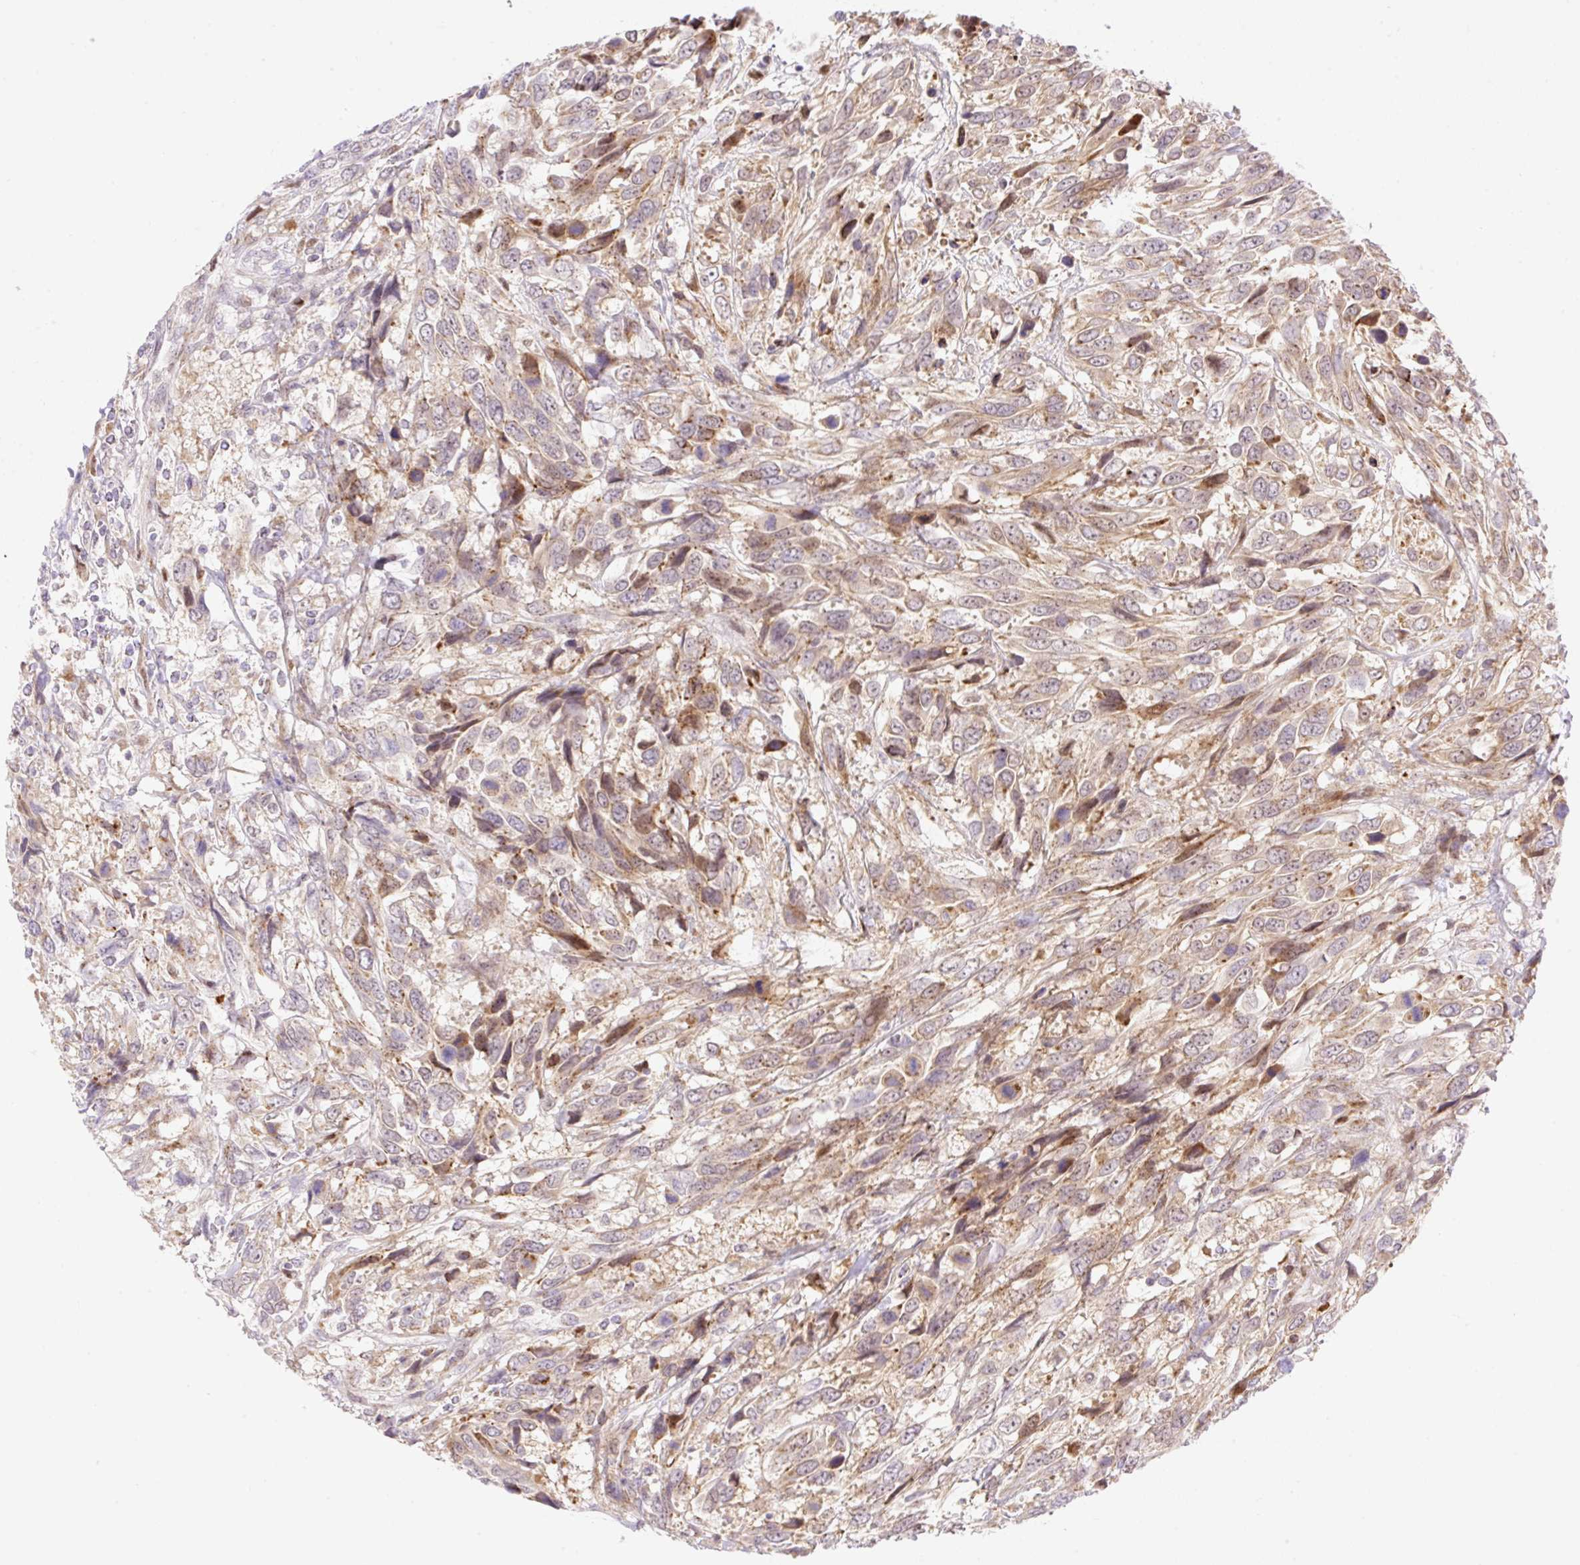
{"staining": {"intensity": "moderate", "quantity": ">75%", "location": "cytoplasmic/membranous,nuclear"}, "tissue": "urothelial cancer", "cell_type": "Tumor cells", "image_type": "cancer", "snomed": [{"axis": "morphology", "description": "Urothelial carcinoma, High grade"}, {"axis": "topography", "description": "Urinary bladder"}], "caption": "Protein expression analysis of human urothelial cancer reveals moderate cytoplasmic/membranous and nuclear staining in approximately >75% of tumor cells.", "gene": "ZFP41", "patient": {"sex": "female", "age": 70}}